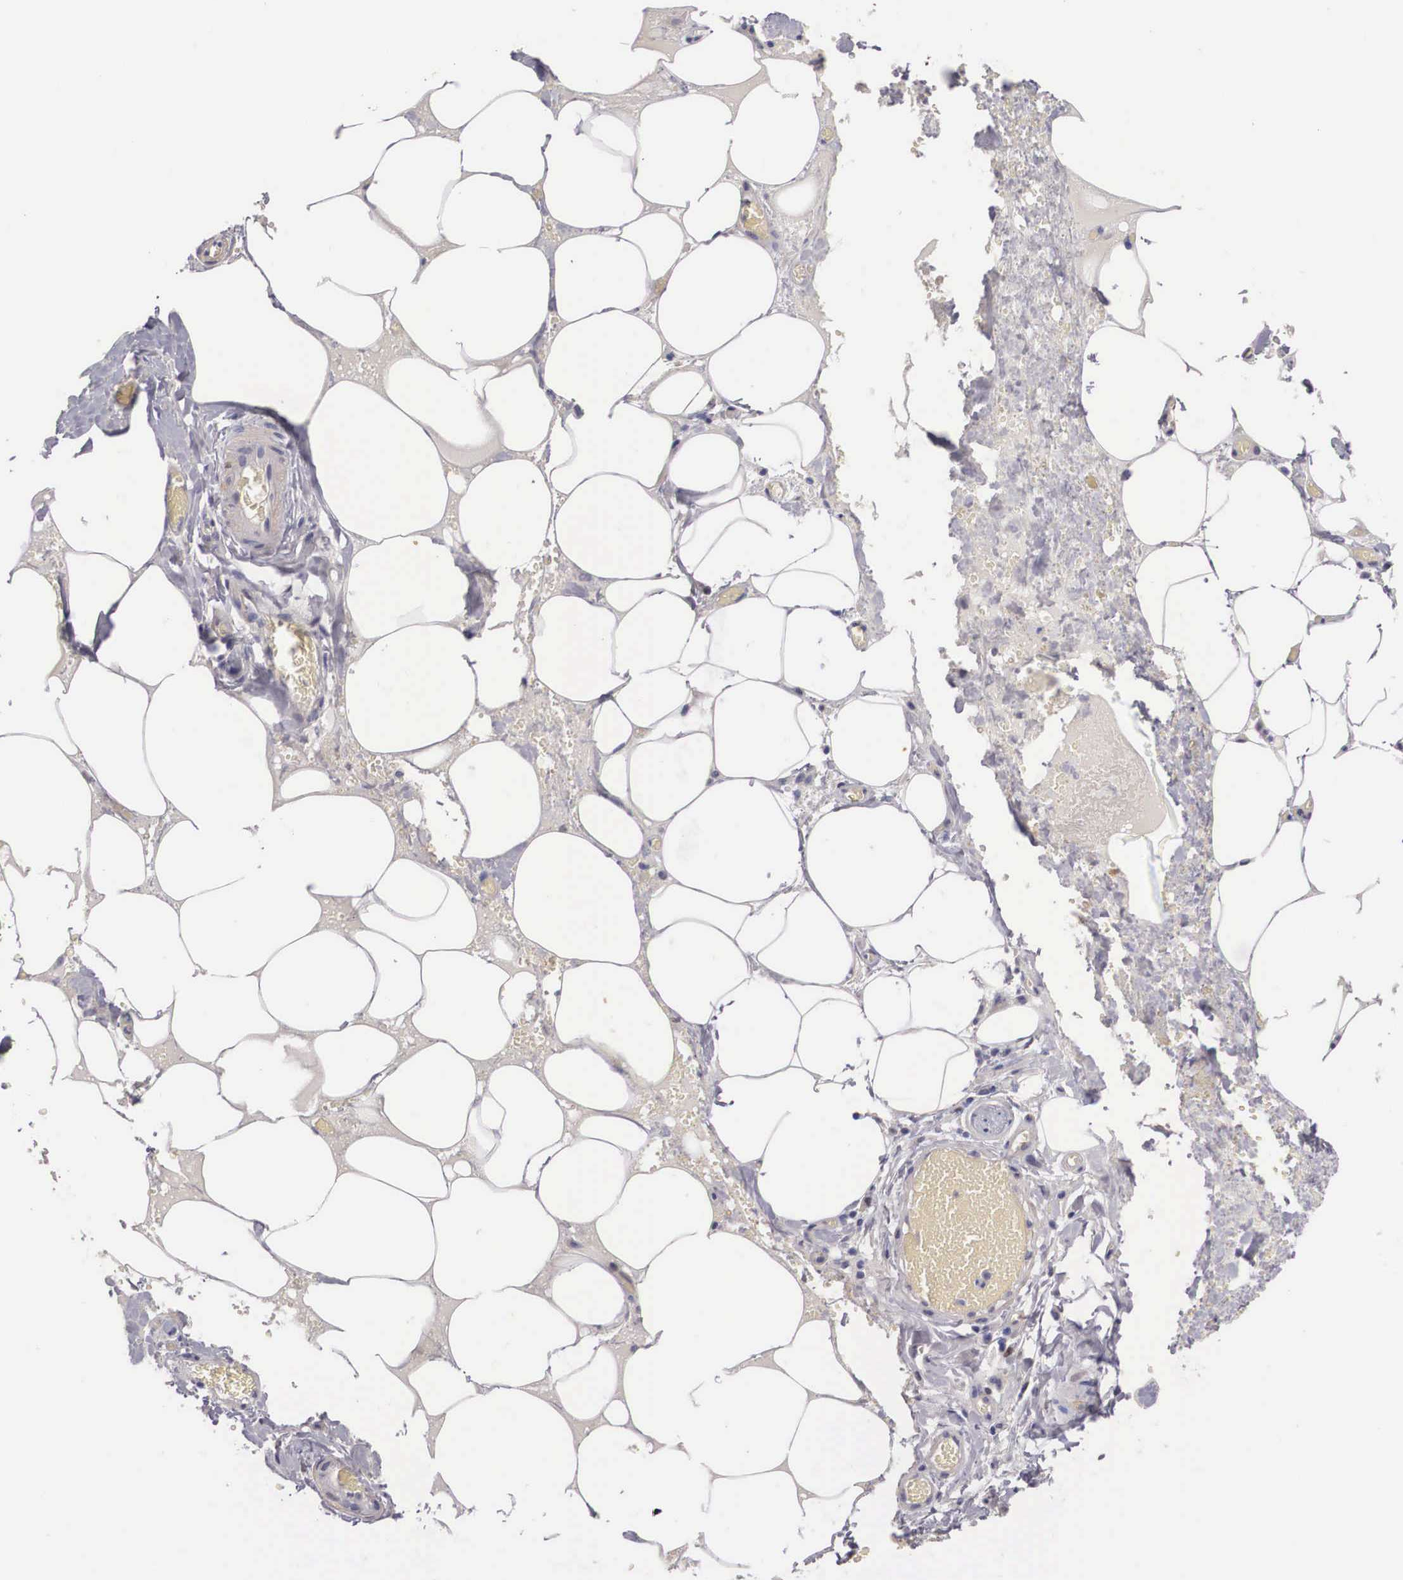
{"staining": {"intensity": "strong", "quantity": ">75%", "location": "cytoplasmic/membranous"}, "tissue": "smooth muscle", "cell_type": "Smooth muscle cells", "image_type": "normal", "snomed": [{"axis": "morphology", "description": "Normal tissue, NOS"}, {"axis": "topography", "description": "Uterus"}], "caption": "Smooth muscle cells demonstrate high levels of strong cytoplasmic/membranous expression in about >75% of cells in benign human smooth muscle. Nuclei are stained in blue.", "gene": "ENOX2", "patient": {"sex": "female", "age": 56}}